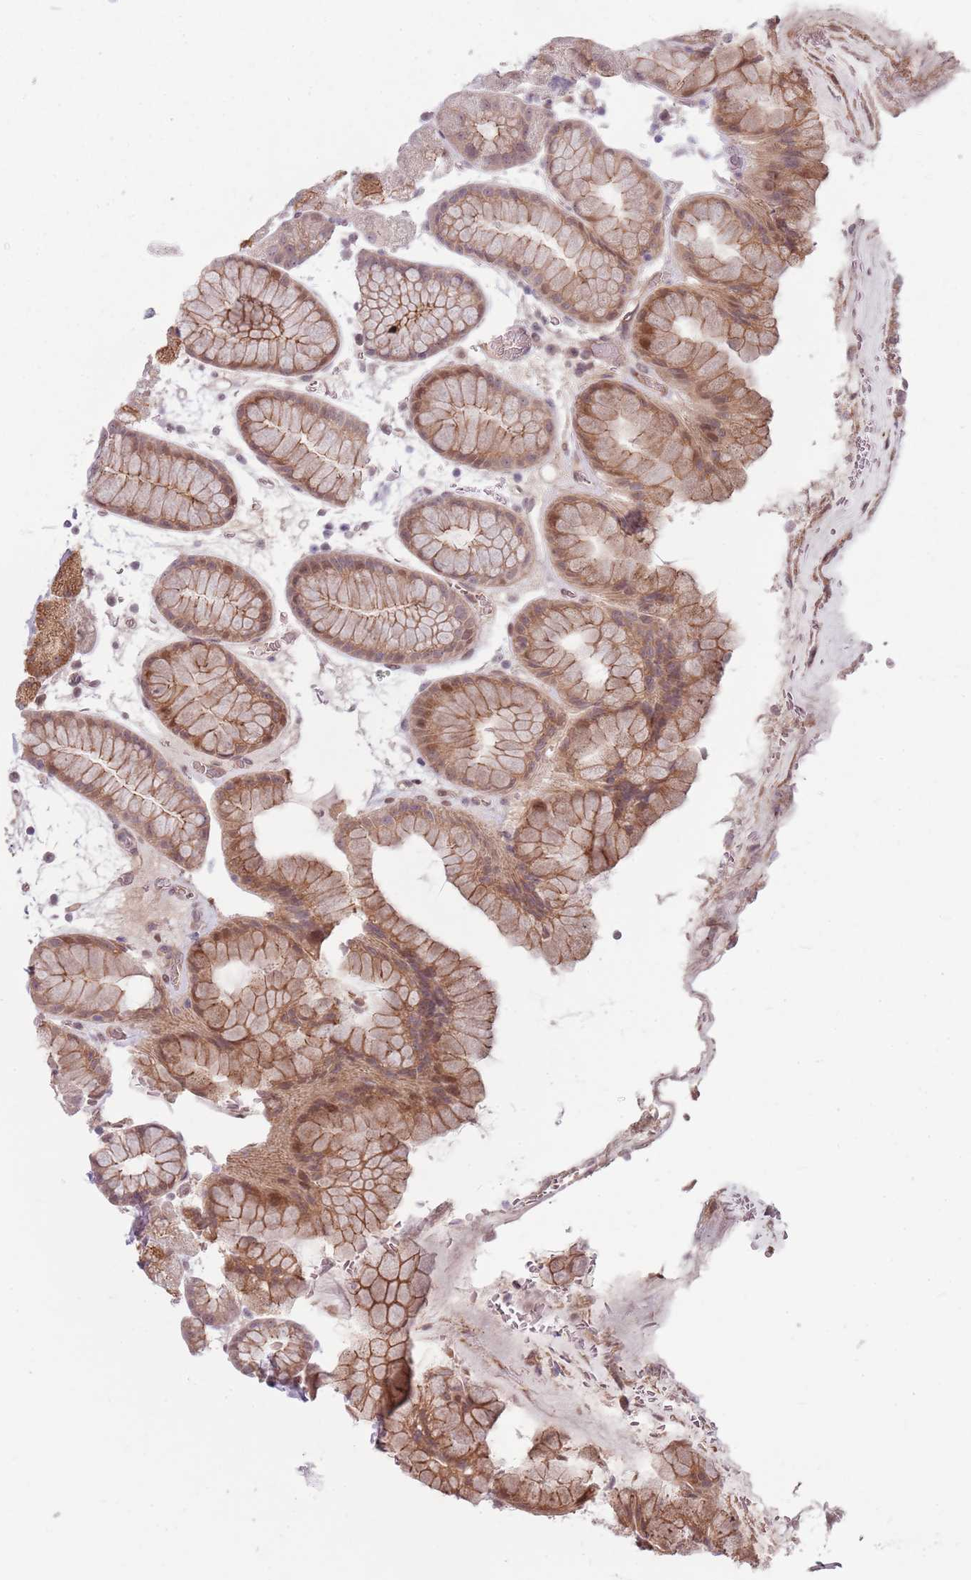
{"staining": {"intensity": "moderate", "quantity": ">75%", "location": "cytoplasmic/membranous,nuclear"}, "tissue": "stomach", "cell_type": "Glandular cells", "image_type": "normal", "snomed": [{"axis": "morphology", "description": "Normal tissue, NOS"}, {"axis": "topography", "description": "Stomach, upper"}, {"axis": "topography", "description": "Stomach, lower"}], "caption": "Moderate cytoplasmic/membranous,nuclear protein positivity is present in approximately >75% of glandular cells in stomach. The staining was performed using DAB to visualize the protein expression in brown, while the nuclei were stained in blue with hematoxylin (Magnification: 20x).", "gene": "ADGRG1", "patient": {"sex": "male", "age": 67}}